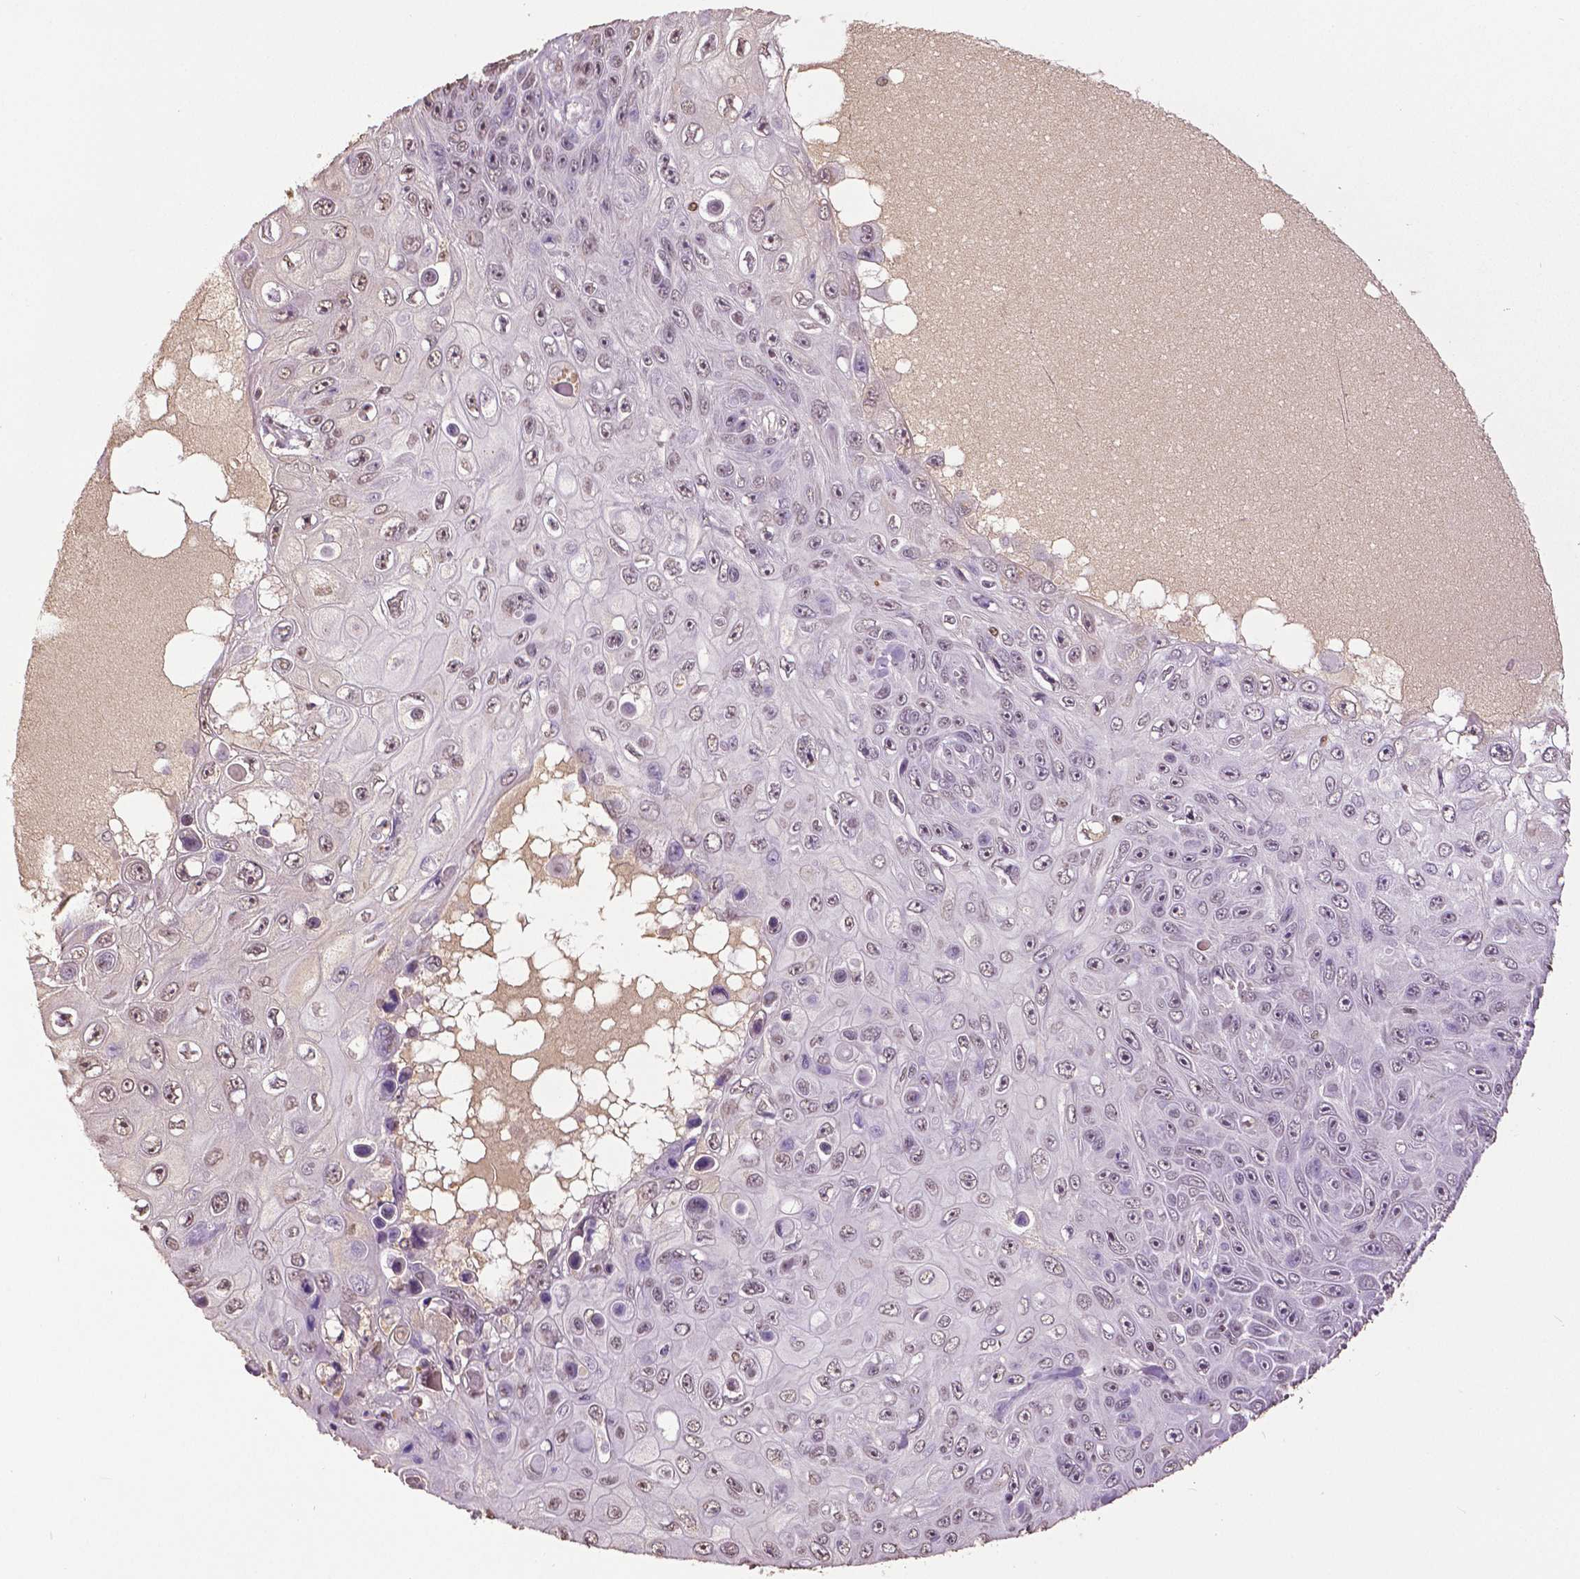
{"staining": {"intensity": "weak", "quantity": "<25%", "location": "nuclear"}, "tissue": "skin cancer", "cell_type": "Tumor cells", "image_type": "cancer", "snomed": [{"axis": "morphology", "description": "Squamous cell carcinoma, NOS"}, {"axis": "topography", "description": "Skin"}], "caption": "Immunohistochemistry (IHC) histopathology image of skin cancer stained for a protein (brown), which reveals no positivity in tumor cells. (Immunohistochemistry (IHC), brightfield microscopy, high magnification).", "gene": "RUNX3", "patient": {"sex": "male", "age": 82}}